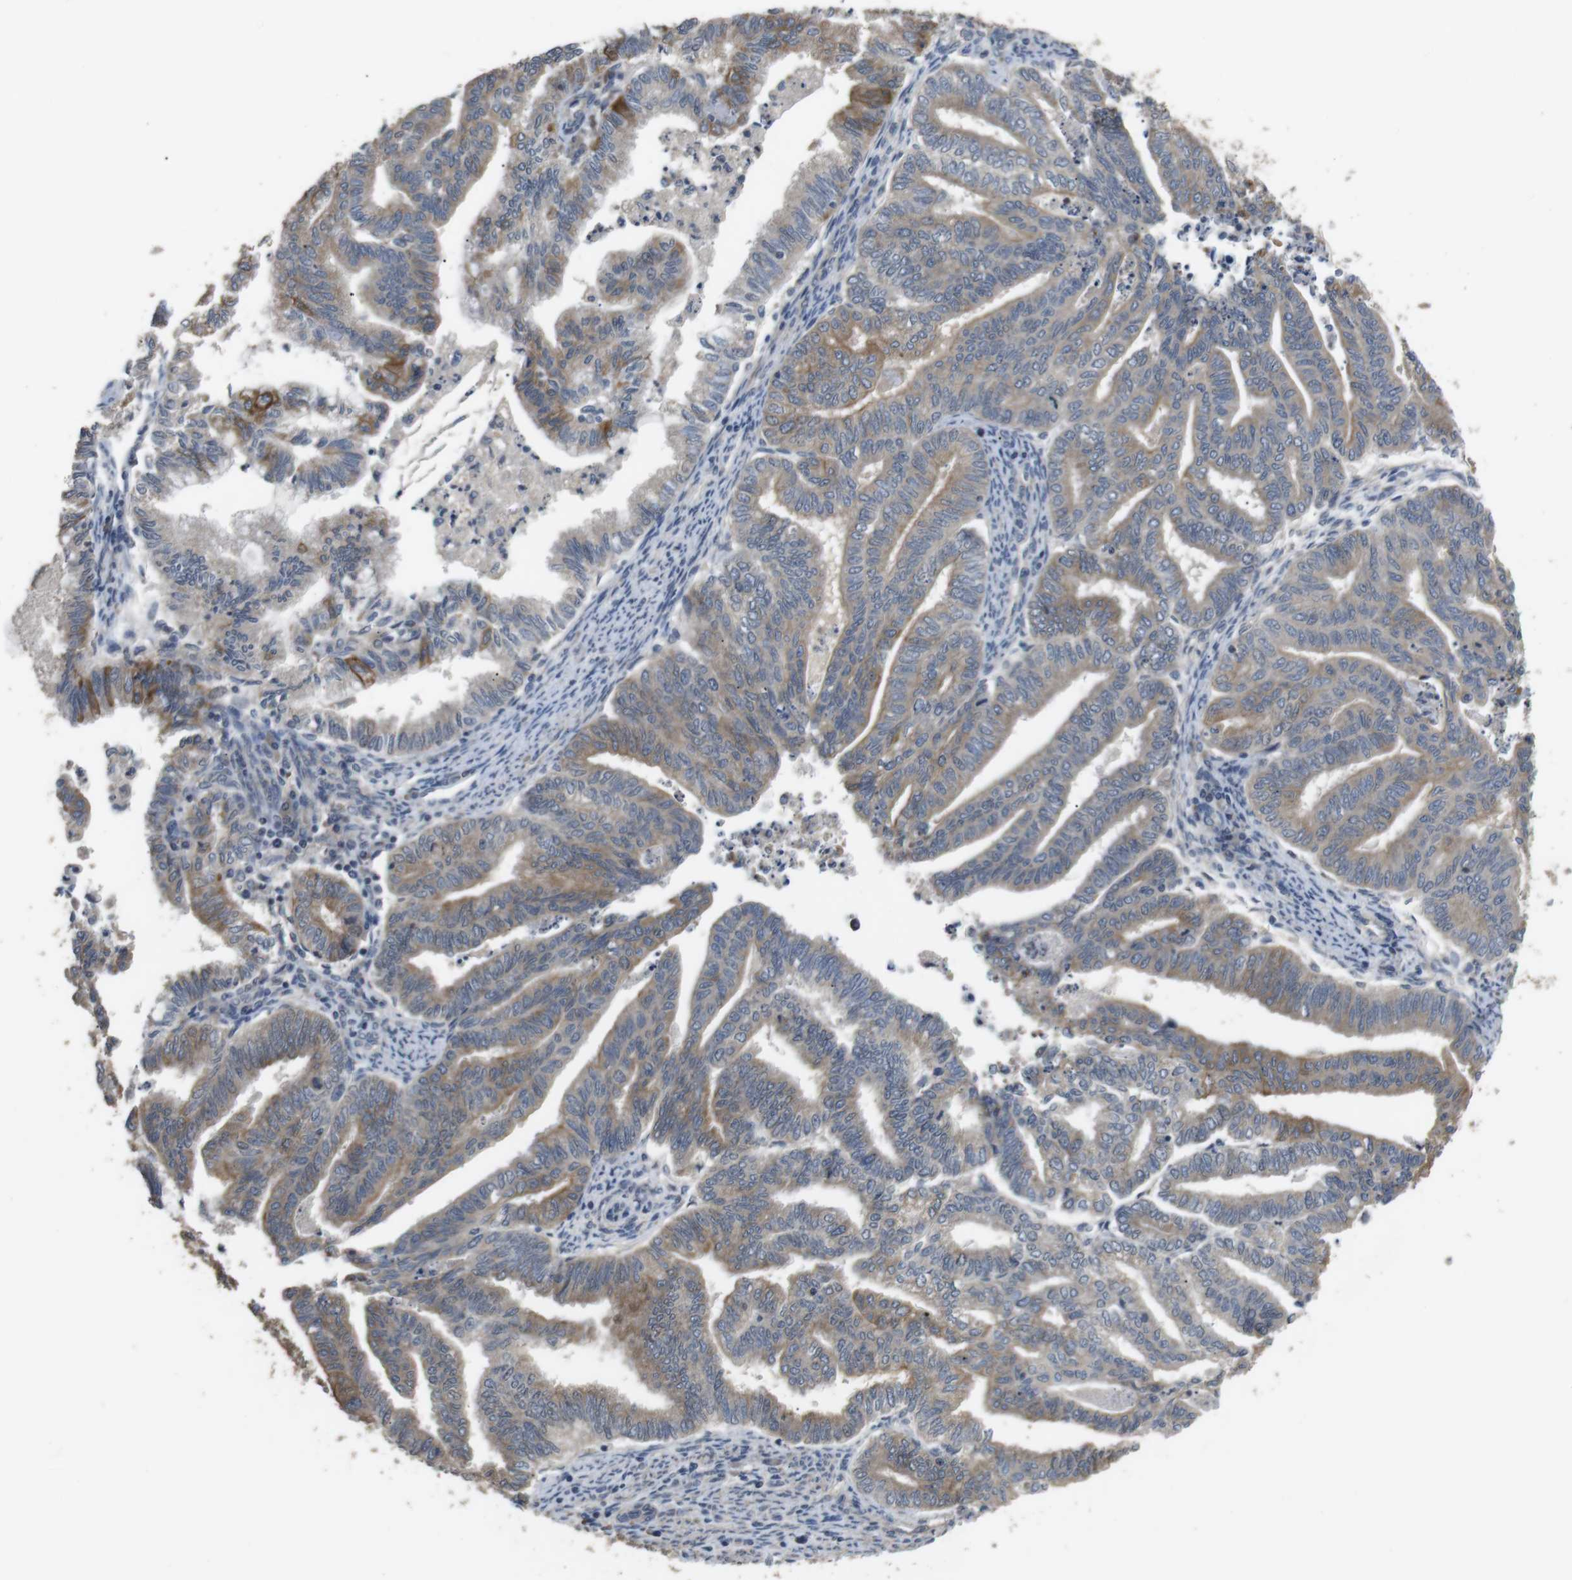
{"staining": {"intensity": "moderate", "quantity": ">75%", "location": "cytoplasmic/membranous"}, "tissue": "endometrial cancer", "cell_type": "Tumor cells", "image_type": "cancer", "snomed": [{"axis": "morphology", "description": "Adenocarcinoma, NOS"}, {"axis": "topography", "description": "Endometrium"}], "caption": "Protein staining by IHC reveals moderate cytoplasmic/membranous staining in approximately >75% of tumor cells in endometrial cancer.", "gene": "ADGRL3", "patient": {"sex": "female", "age": 79}}